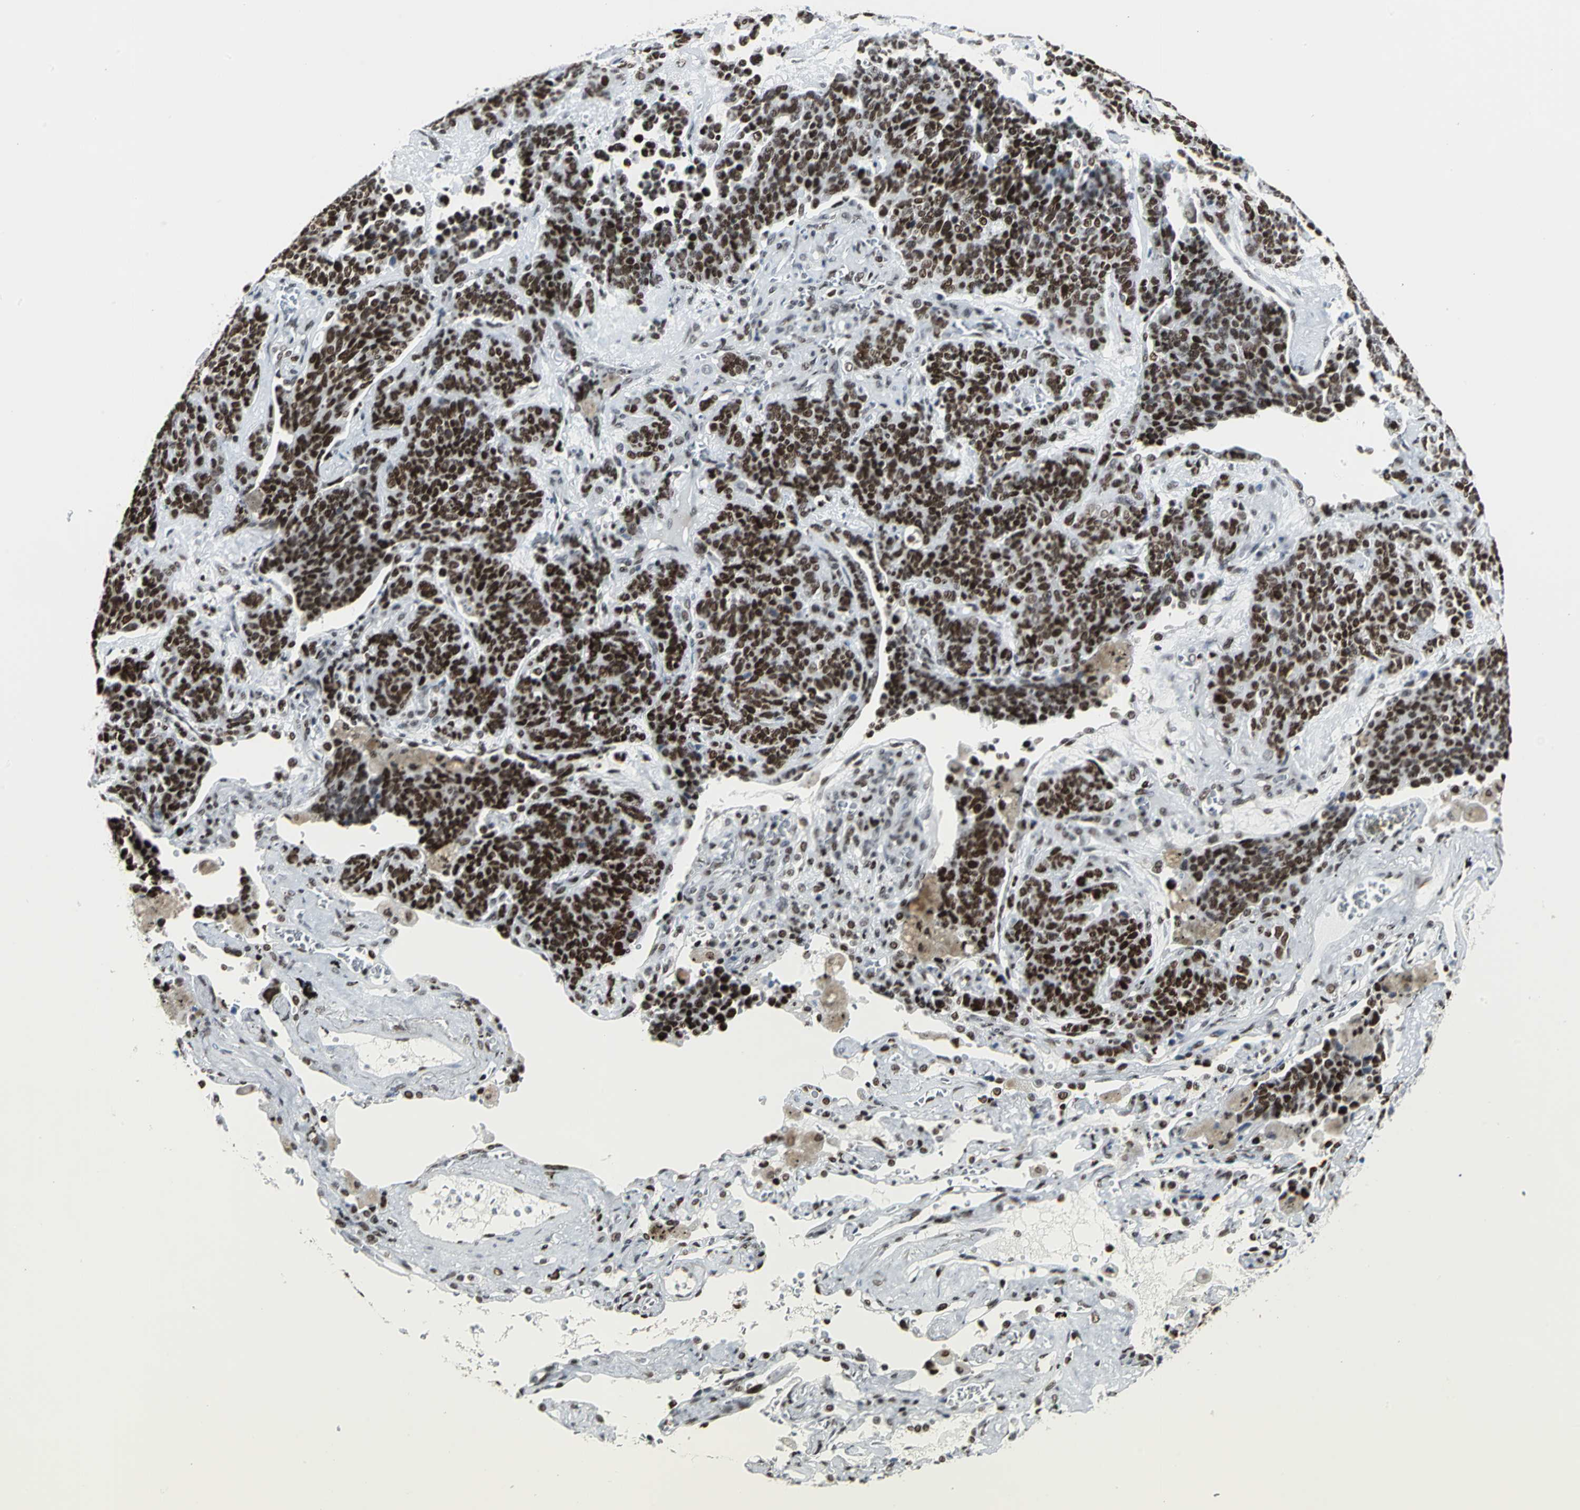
{"staining": {"intensity": "strong", "quantity": ">75%", "location": "nuclear"}, "tissue": "lung cancer", "cell_type": "Tumor cells", "image_type": "cancer", "snomed": [{"axis": "morphology", "description": "Neoplasm, malignant, NOS"}, {"axis": "topography", "description": "Lung"}], "caption": "Immunohistochemical staining of human lung cancer (neoplasm (malignant)) shows strong nuclear protein staining in about >75% of tumor cells.", "gene": "HNRNPD", "patient": {"sex": "female", "age": 58}}